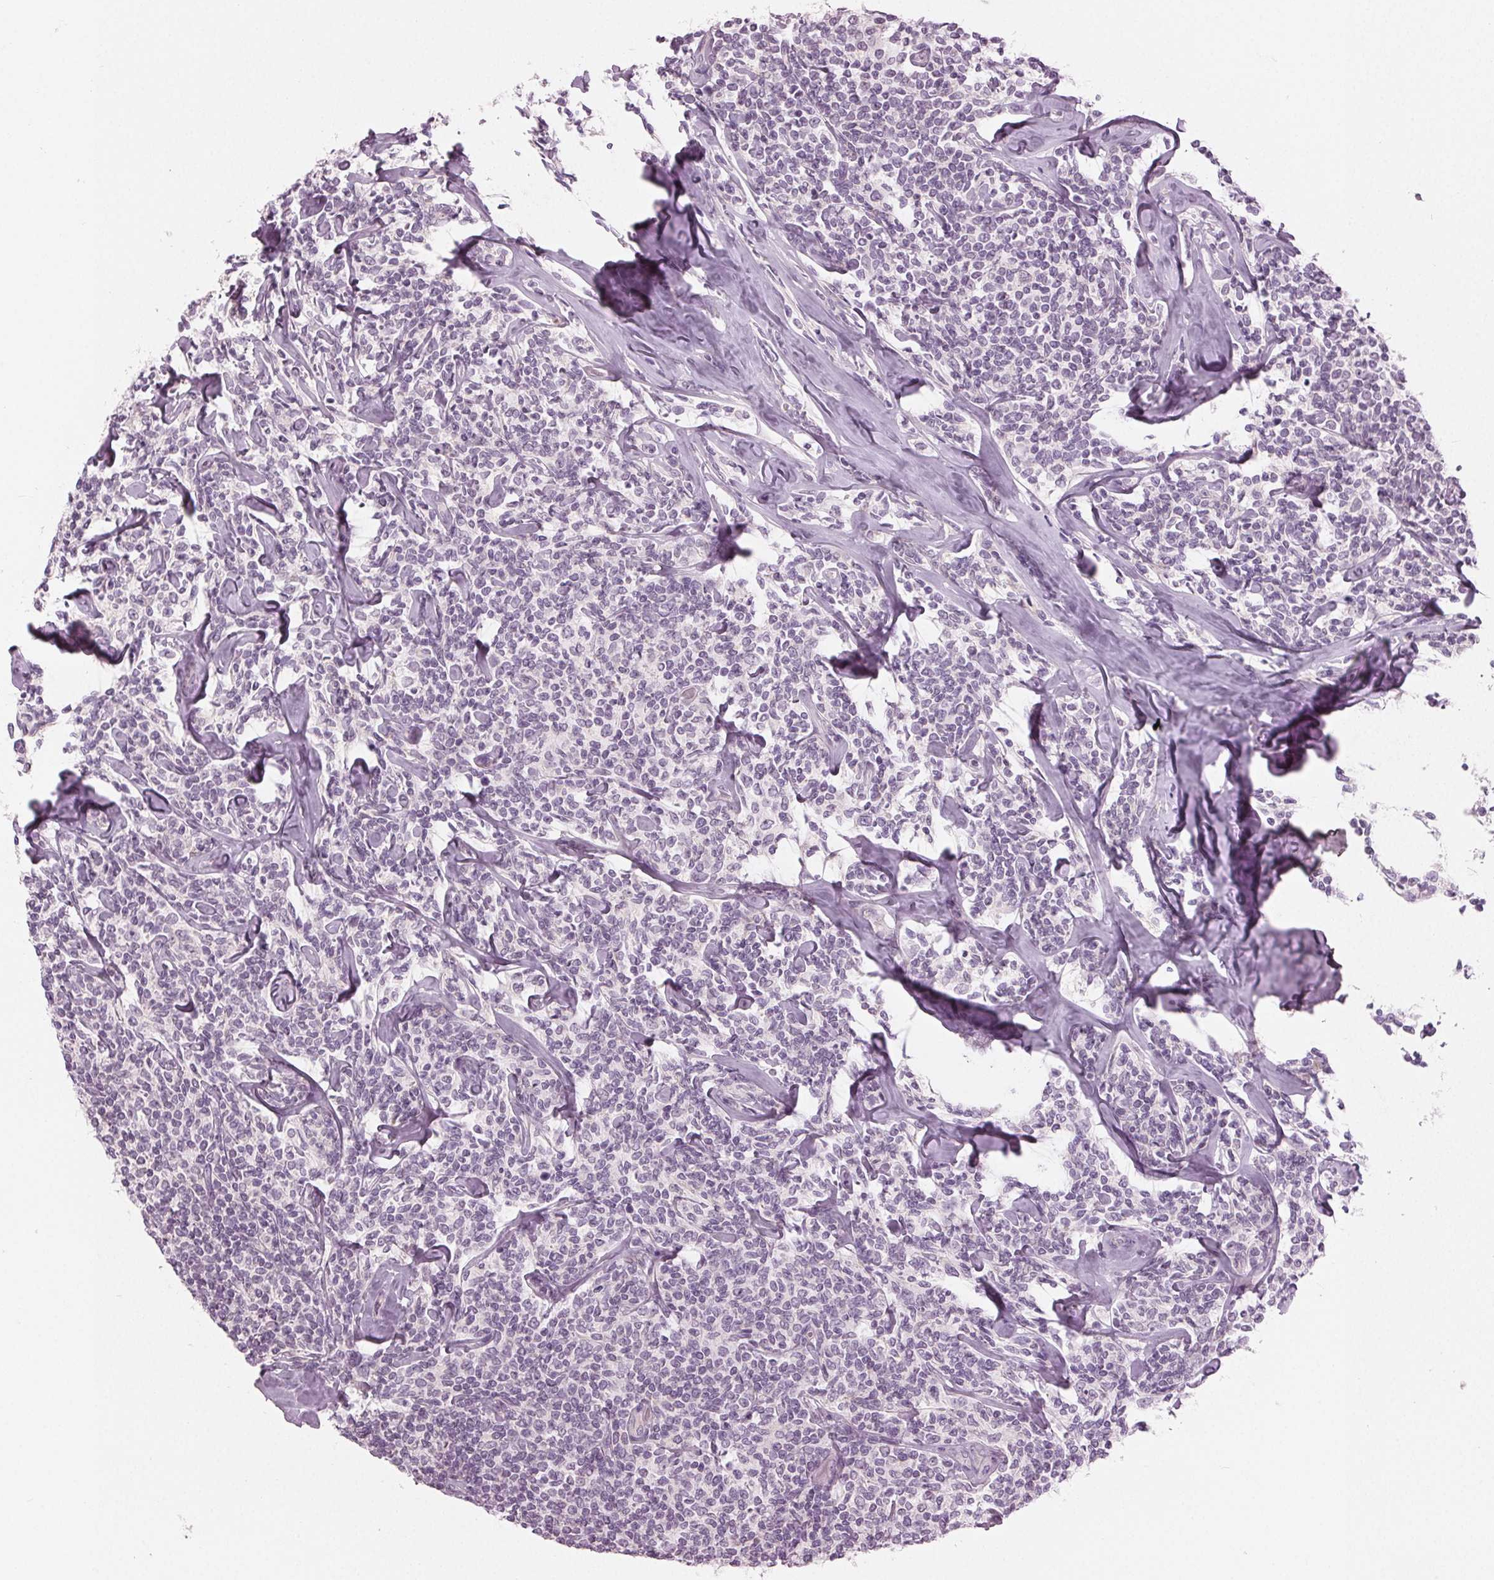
{"staining": {"intensity": "negative", "quantity": "none", "location": "none"}, "tissue": "lymphoma", "cell_type": "Tumor cells", "image_type": "cancer", "snomed": [{"axis": "morphology", "description": "Malignant lymphoma, non-Hodgkin's type, Low grade"}, {"axis": "topography", "description": "Lymph node"}], "caption": "Tumor cells are negative for brown protein staining in lymphoma.", "gene": "PRAP1", "patient": {"sex": "female", "age": 56}}